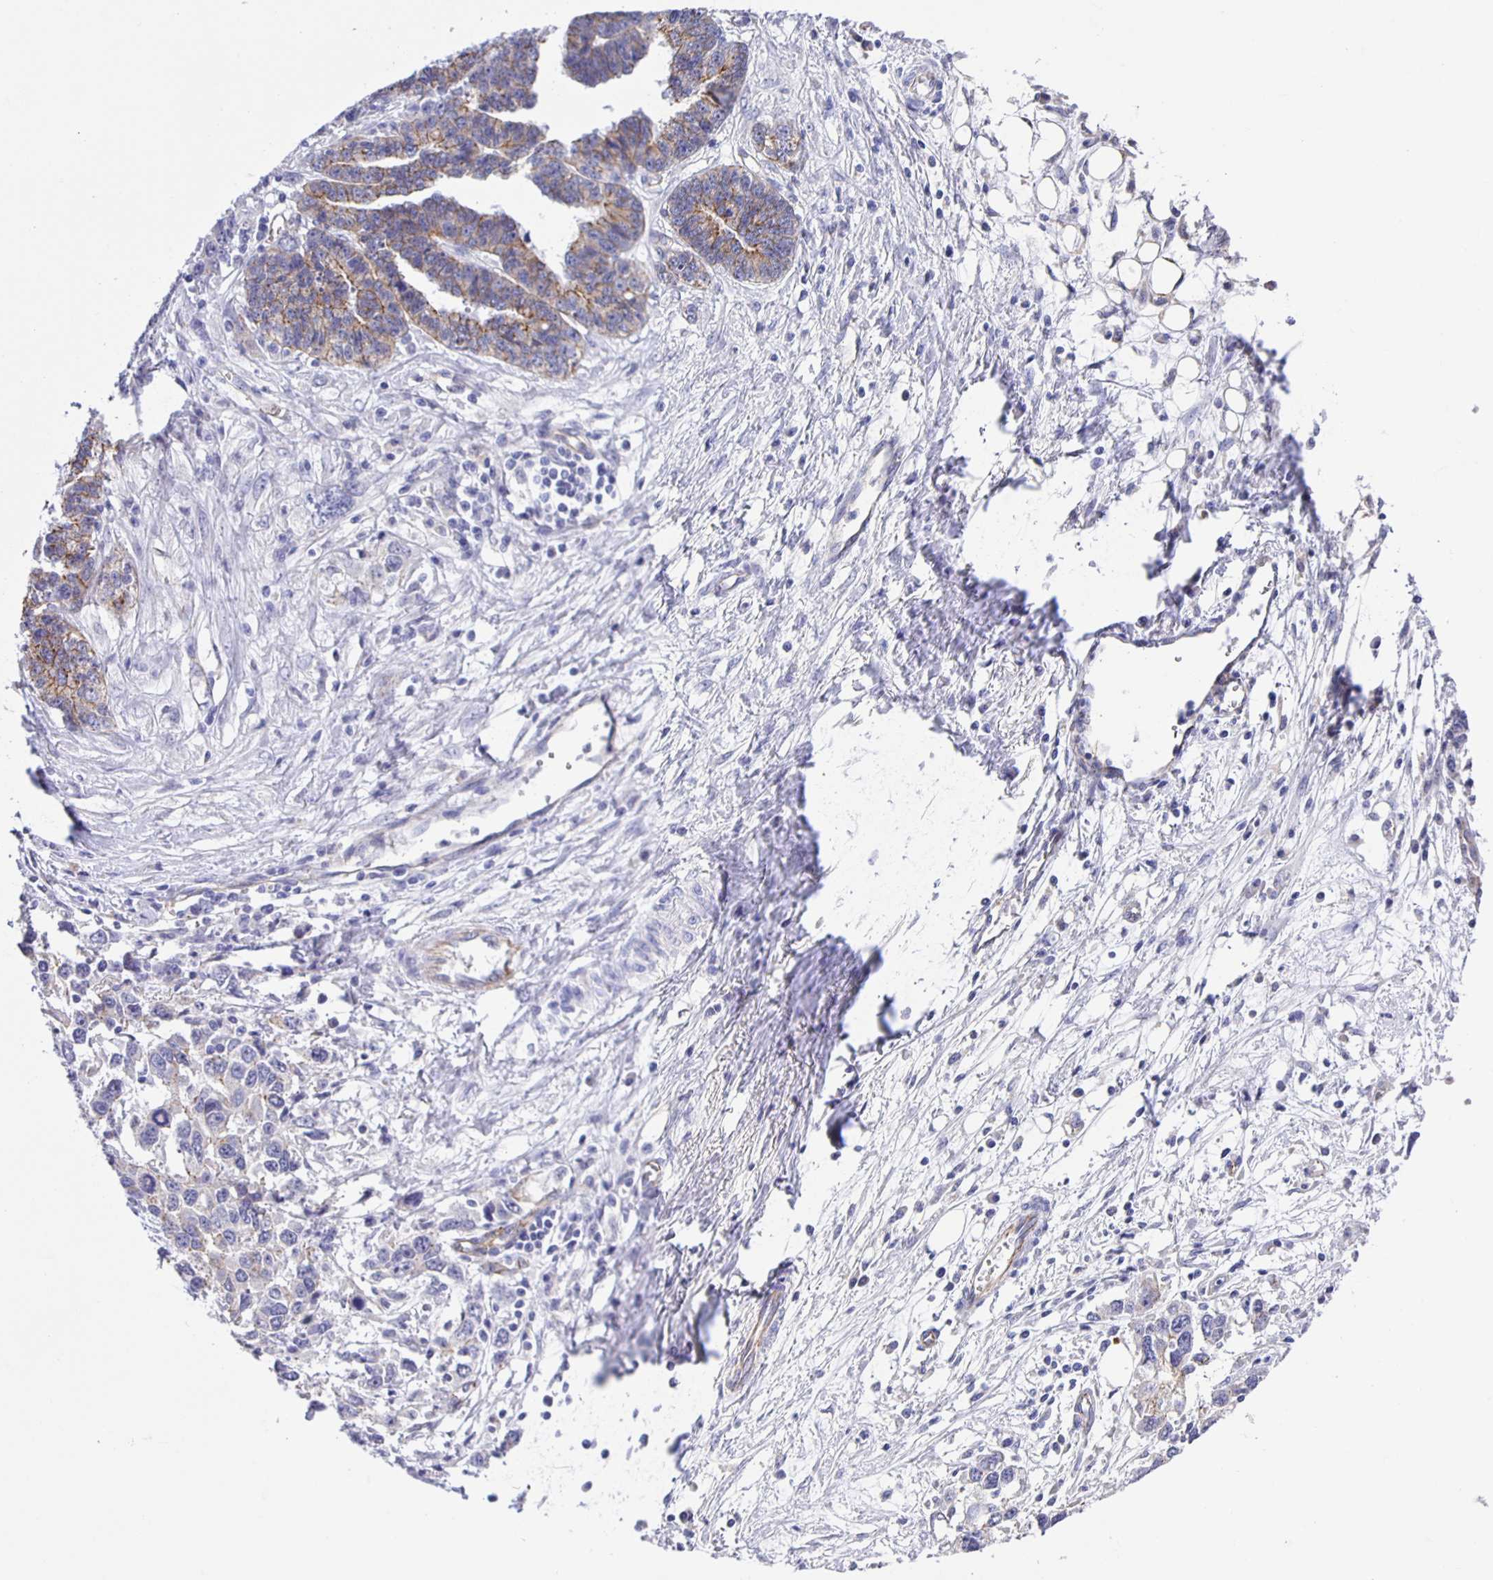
{"staining": {"intensity": "weak", "quantity": "<25%", "location": "cytoplasmic/membranous"}, "tissue": "ovarian cancer", "cell_type": "Tumor cells", "image_type": "cancer", "snomed": [{"axis": "morphology", "description": "Cystadenocarcinoma, serous, NOS"}, {"axis": "topography", "description": "Ovary"}], "caption": "Tumor cells show no significant expression in ovarian serous cystadenocarcinoma.", "gene": "JMJD4", "patient": {"sex": "female", "age": 76}}